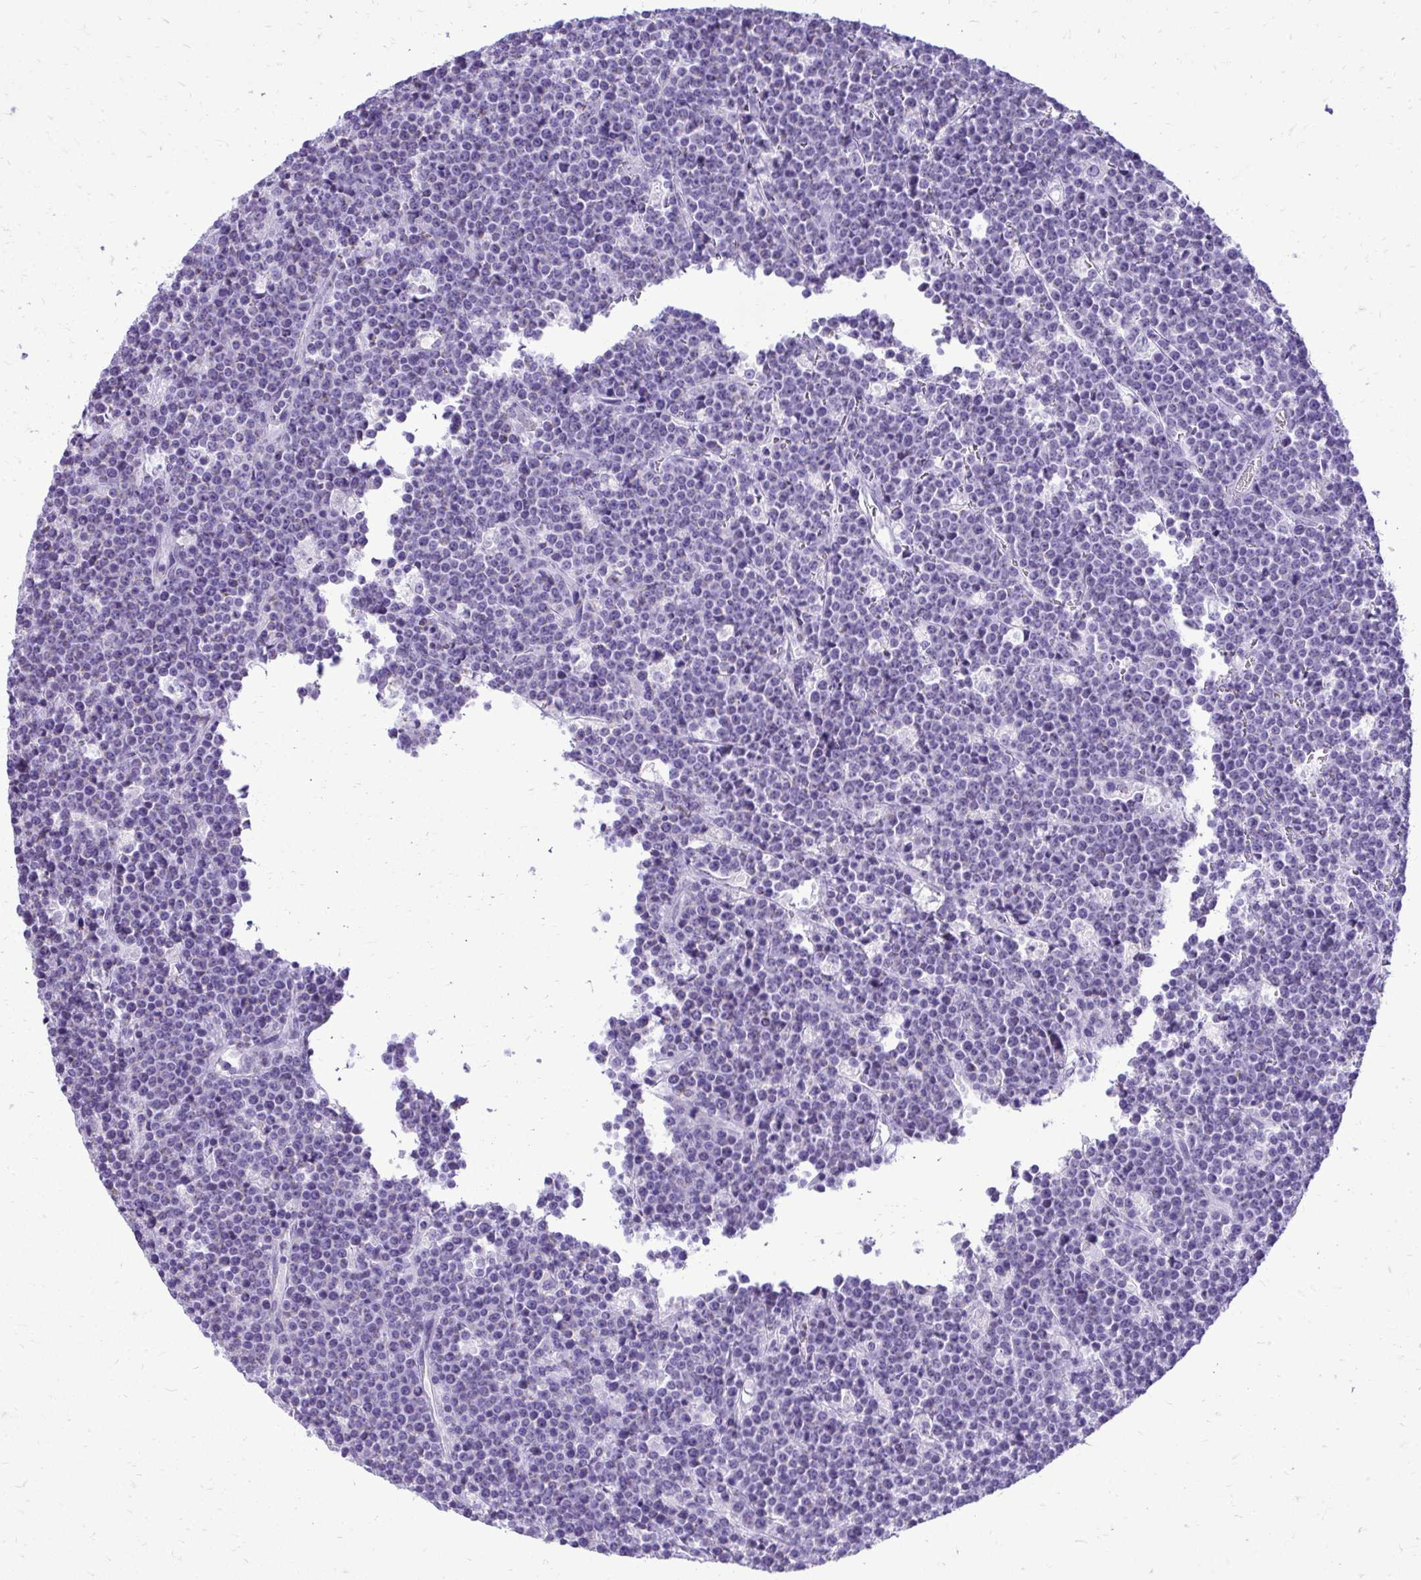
{"staining": {"intensity": "negative", "quantity": "none", "location": "none"}, "tissue": "lymphoma", "cell_type": "Tumor cells", "image_type": "cancer", "snomed": [{"axis": "morphology", "description": "Malignant lymphoma, non-Hodgkin's type, High grade"}, {"axis": "topography", "description": "Ovary"}], "caption": "IHC of lymphoma reveals no staining in tumor cells.", "gene": "RALYL", "patient": {"sex": "female", "age": 56}}